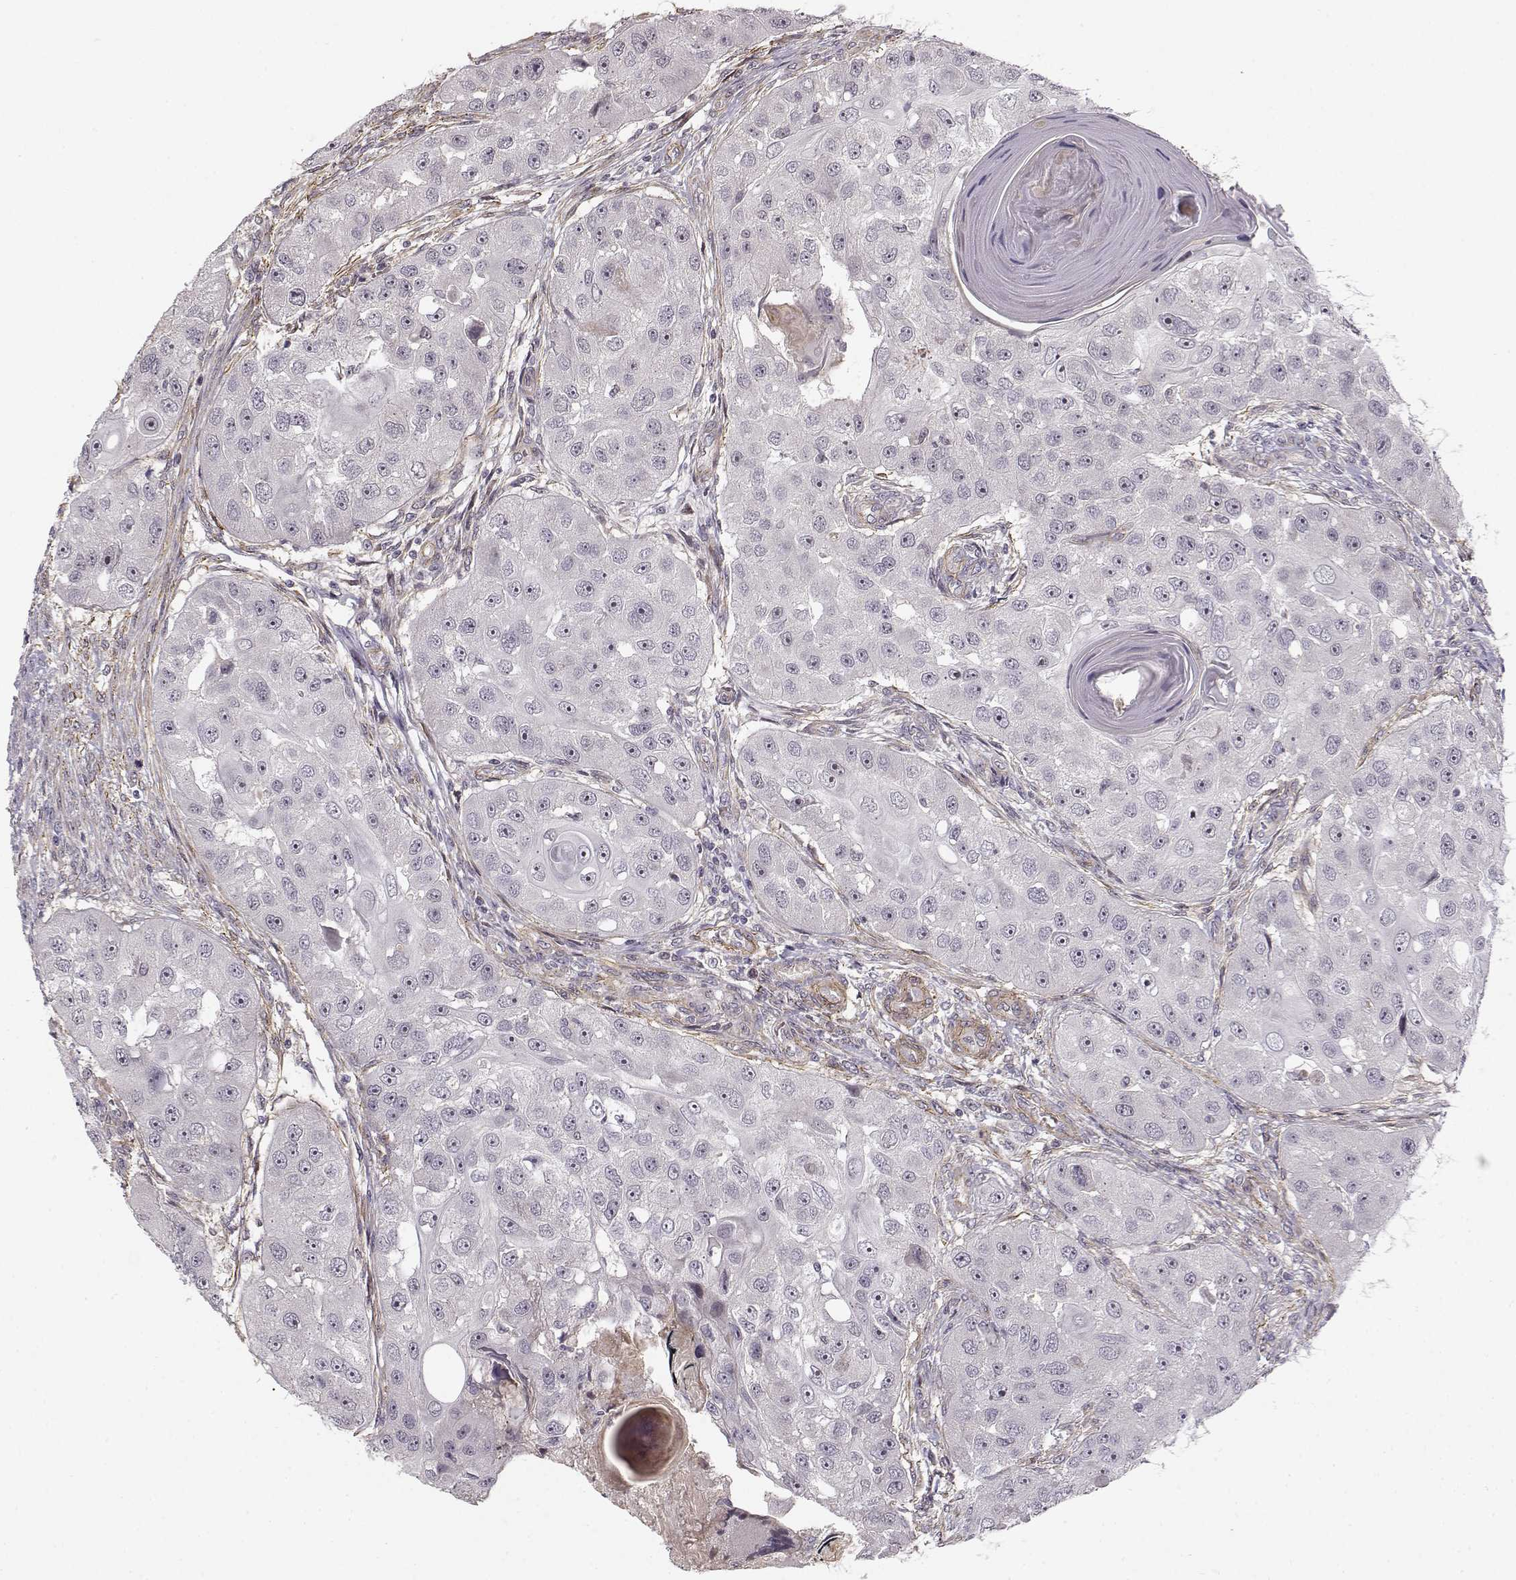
{"staining": {"intensity": "negative", "quantity": "none", "location": "none"}, "tissue": "head and neck cancer", "cell_type": "Tumor cells", "image_type": "cancer", "snomed": [{"axis": "morphology", "description": "Squamous cell carcinoma, NOS"}, {"axis": "topography", "description": "Head-Neck"}], "caption": "Tumor cells are negative for brown protein staining in head and neck squamous cell carcinoma.", "gene": "RGS9BP", "patient": {"sex": "male", "age": 51}}